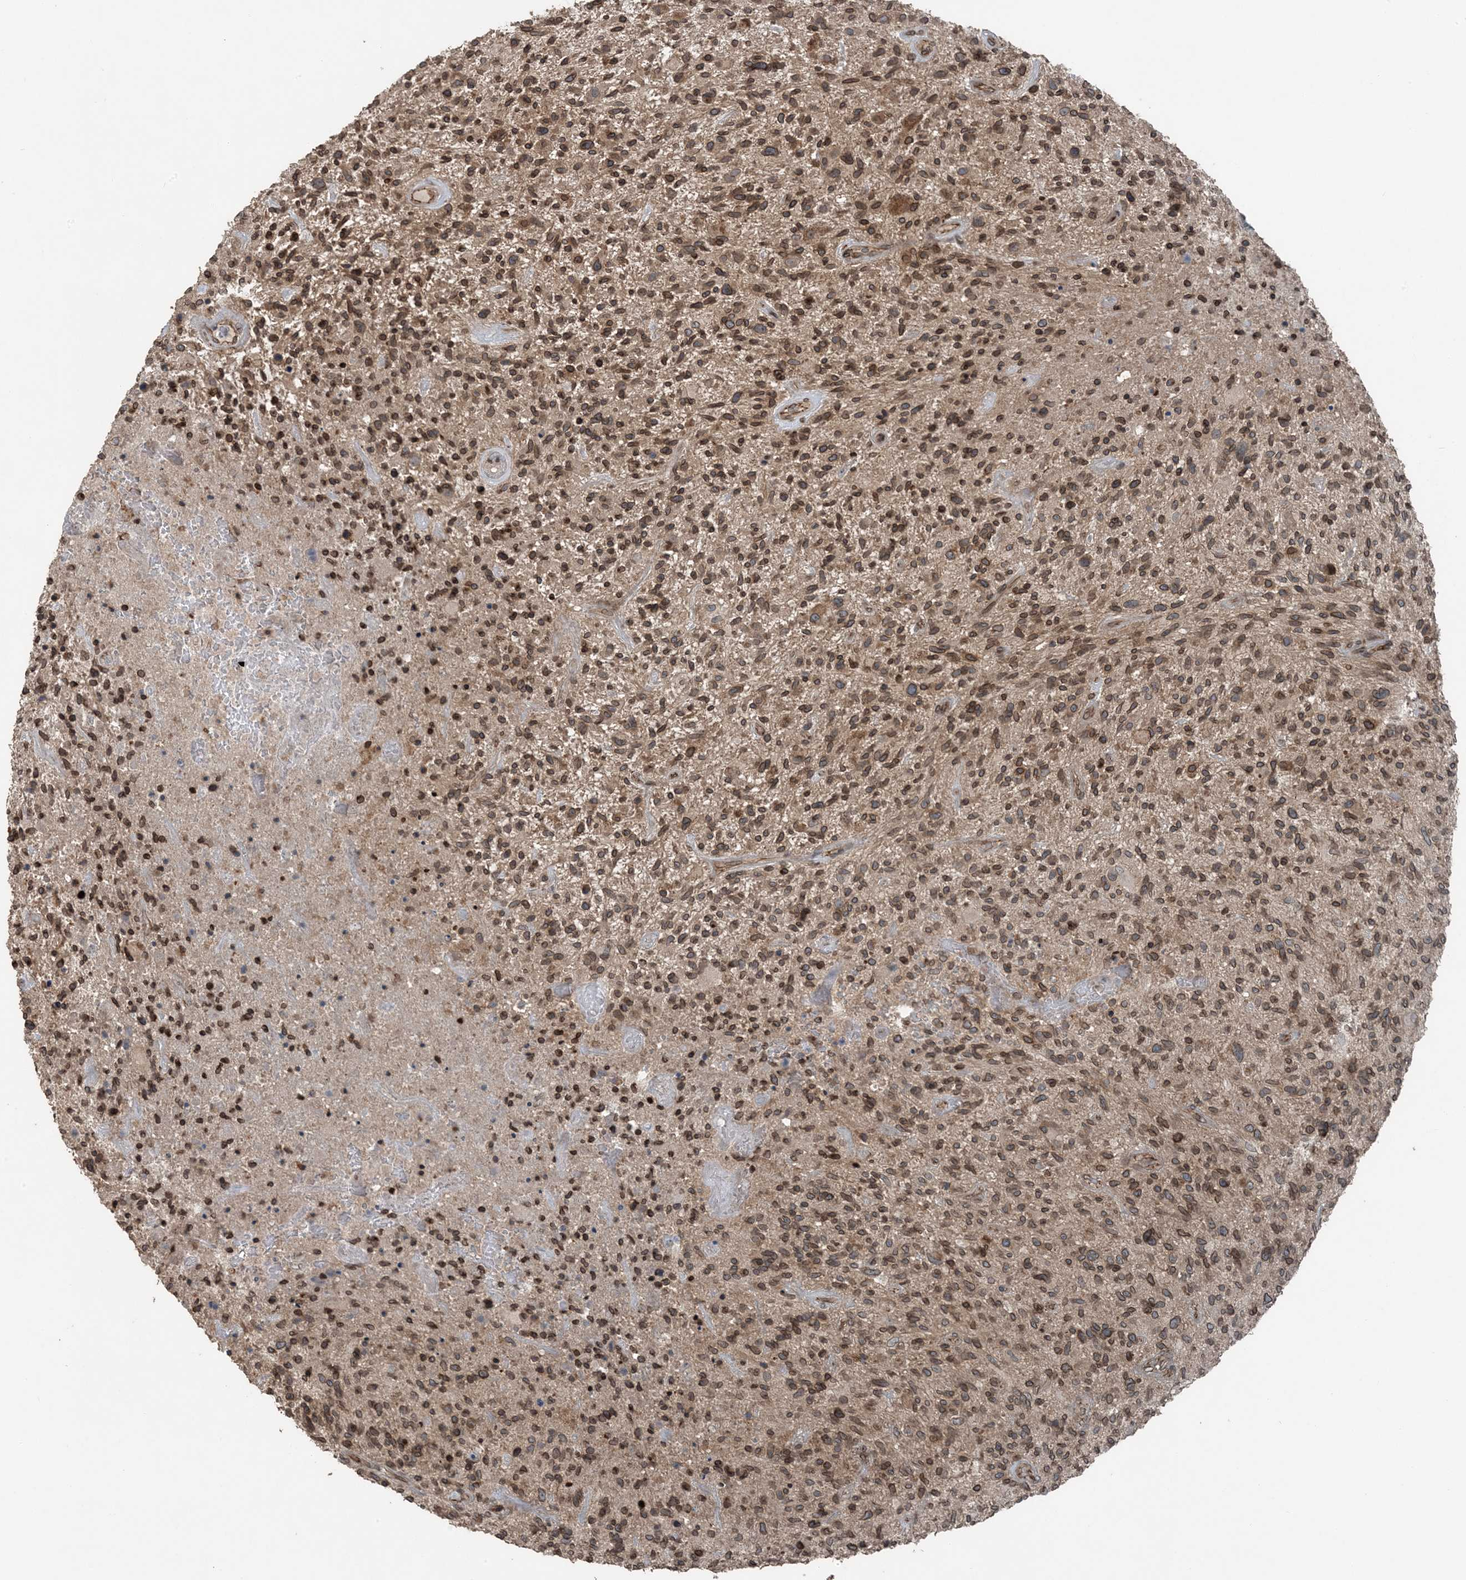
{"staining": {"intensity": "moderate", "quantity": ">75%", "location": "cytoplasmic/membranous,nuclear"}, "tissue": "glioma", "cell_type": "Tumor cells", "image_type": "cancer", "snomed": [{"axis": "morphology", "description": "Glioma, malignant, High grade"}, {"axis": "topography", "description": "Brain"}], "caption": "Moderate cytoplasmic/membranous and nuclear expression is present in about >75% of tumor cells in glioma. The protein of interest is stained brown, and the nuclei are stained in blue (DAB IHC with brightfield microscopy, high magnification).", "gene": "ZFAND2B", "patient": {"sex": "male", "age": 47}}